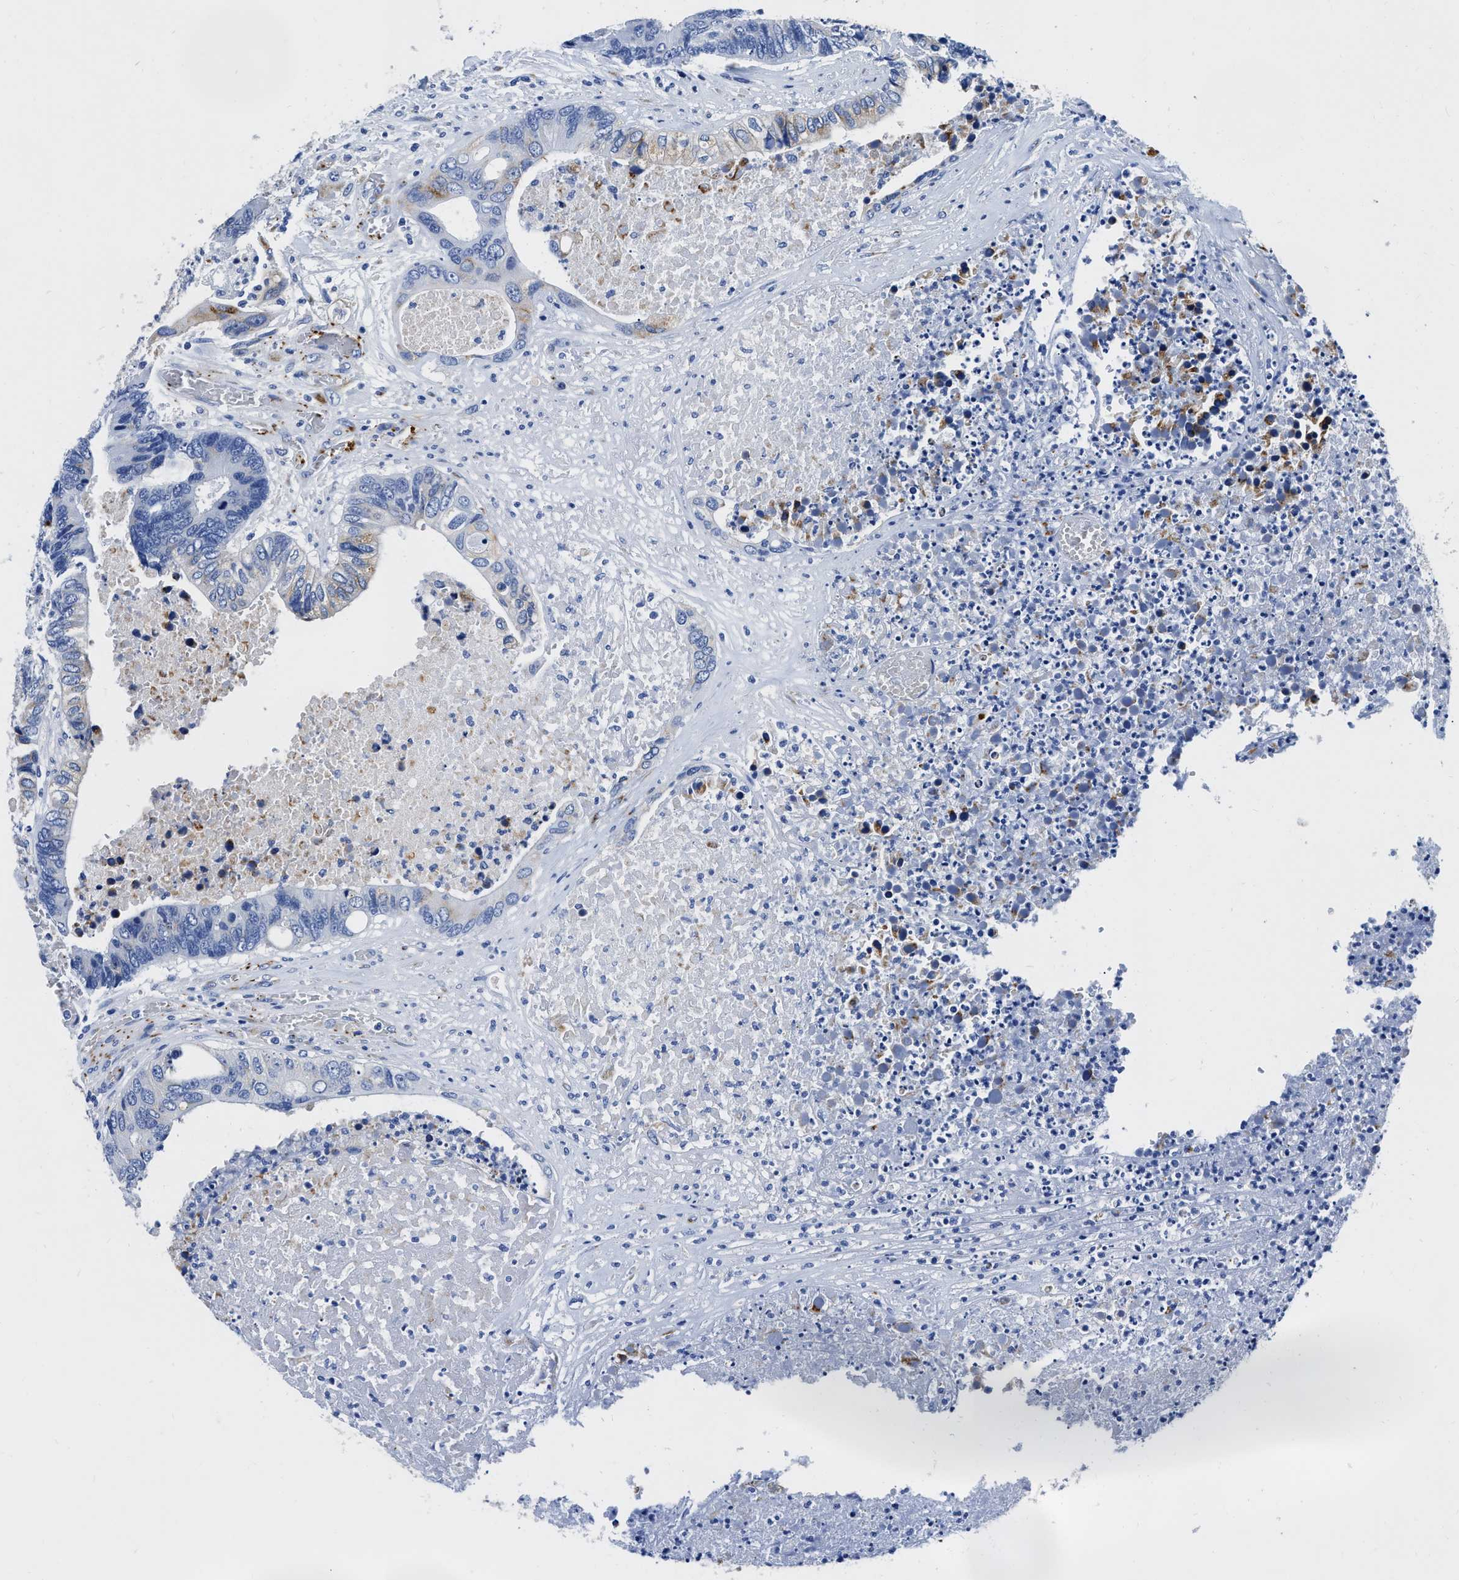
{"staining": {"intensity": "weak", "quantity": "<25%", "location": "cytoplasmic/membranous"}, "tissue": "colorectal cancer", "cell_type": "Tumor cells", "image_type": "cancer", "snomed": [{"axis": "morphology", "description": "Adenocarcinoma, NOS"}, {"axis": "topography", "description": "Rectum"}], "caption": "There is no significant expression in tumor cells of adenocarcinoma (colorectal).", "gene": "TVP23B", "patient": {"sex": "male", "age": 55}}